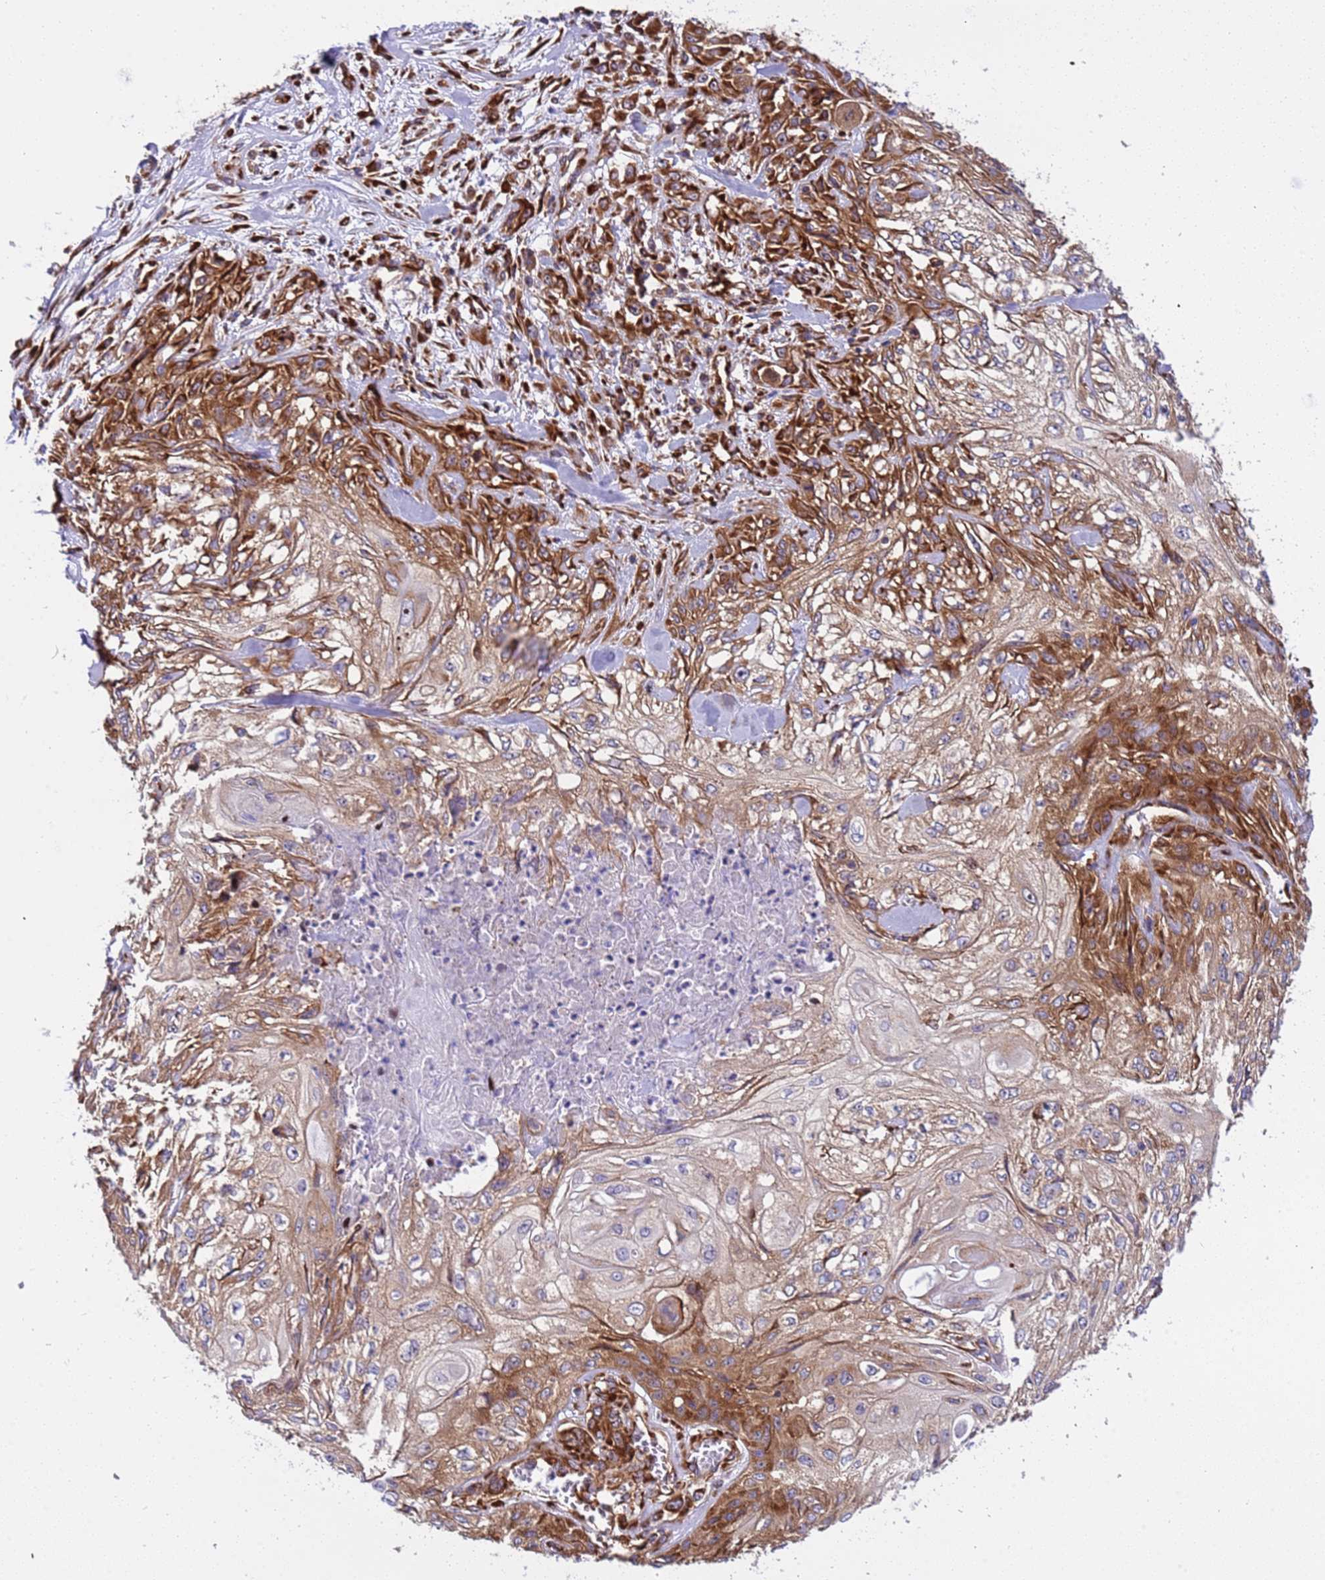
{"staining": {"intensity": "strong", "quantity": "25%-75%", "location": "cytoplasmic/membranous"}, "tissue": "skin cancer", "cell_type": "Tumor cells", "image_type": "cancer", "snomed": [{"axis": "morphology", "description": "Squamous cell carcinoma, NOS"}, {"axis": "morphology", "description": "Squamous cell carcinoma, metastatic, NOS"}, {"axis": "topography", "description": "Skin"}, {"axis": "topography", "description": "Lymph node"}], "caption": "Immunohistochemical staining of human squamous cell carcinoma (skin) exhibits strong cytoplasmic/membranous protein staining in about 25%-75% of tumor cells.", "gene": "RPL36", "patient": {"sex": "male", "age": 75}}